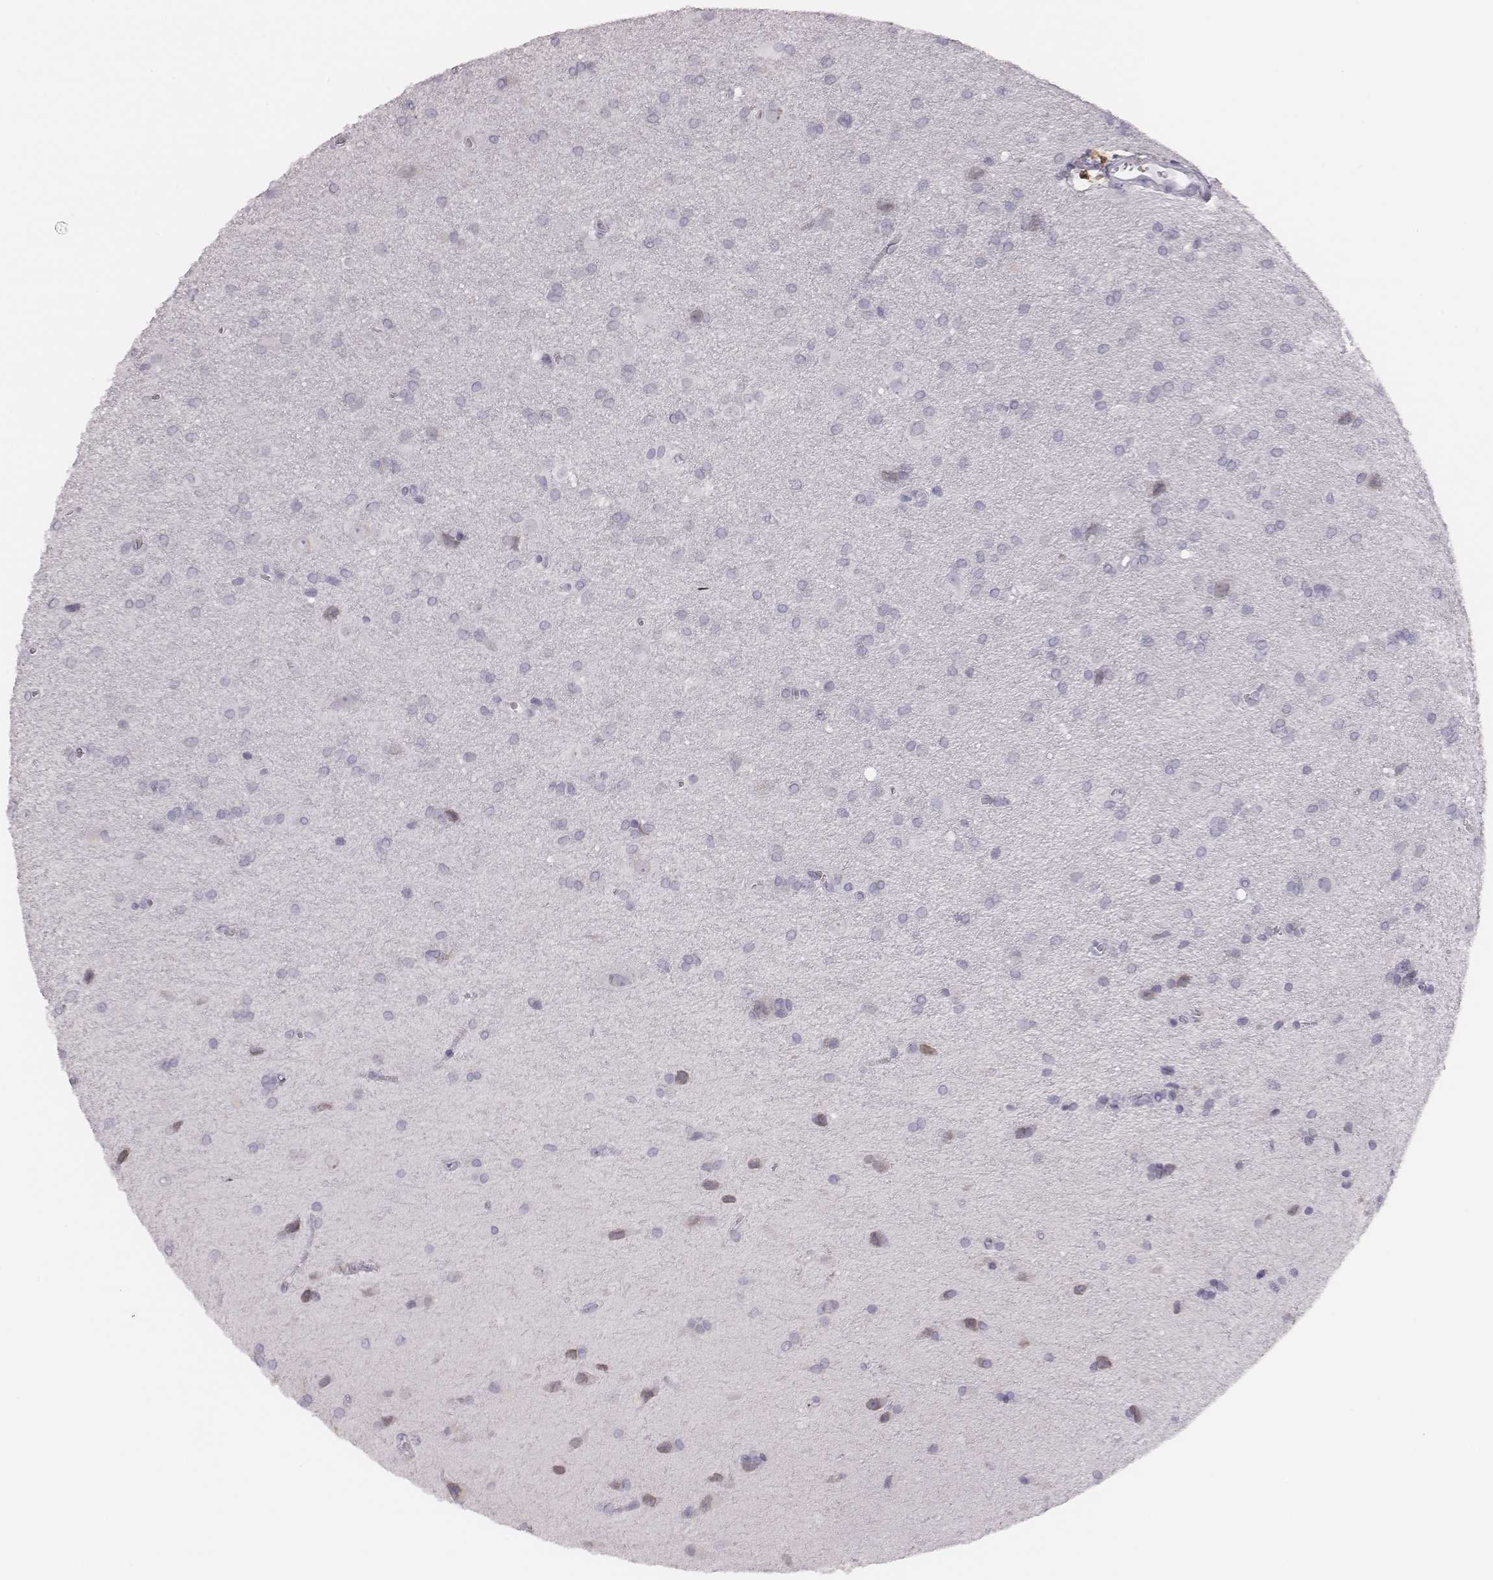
{"staining": {"intensity": "negative", "quantity": "none", "location": "none"}, "tissue": "glioma", "cell_type": "Tumor cells", "image_type": "cancer", "snomed": [{"axis": "morphology", "description": "Glioma, malignant, Low grade"}, {"axis": "topography", "description": "Brain"}], "caption": "An image of glioma stained for a protein exhibits no brown staining in tumor cells. (DAB IHC visualized using brightfield microscopy, high magnification).", "gene": "H1-6", "patient": {"sex": "male", "age": 58}}